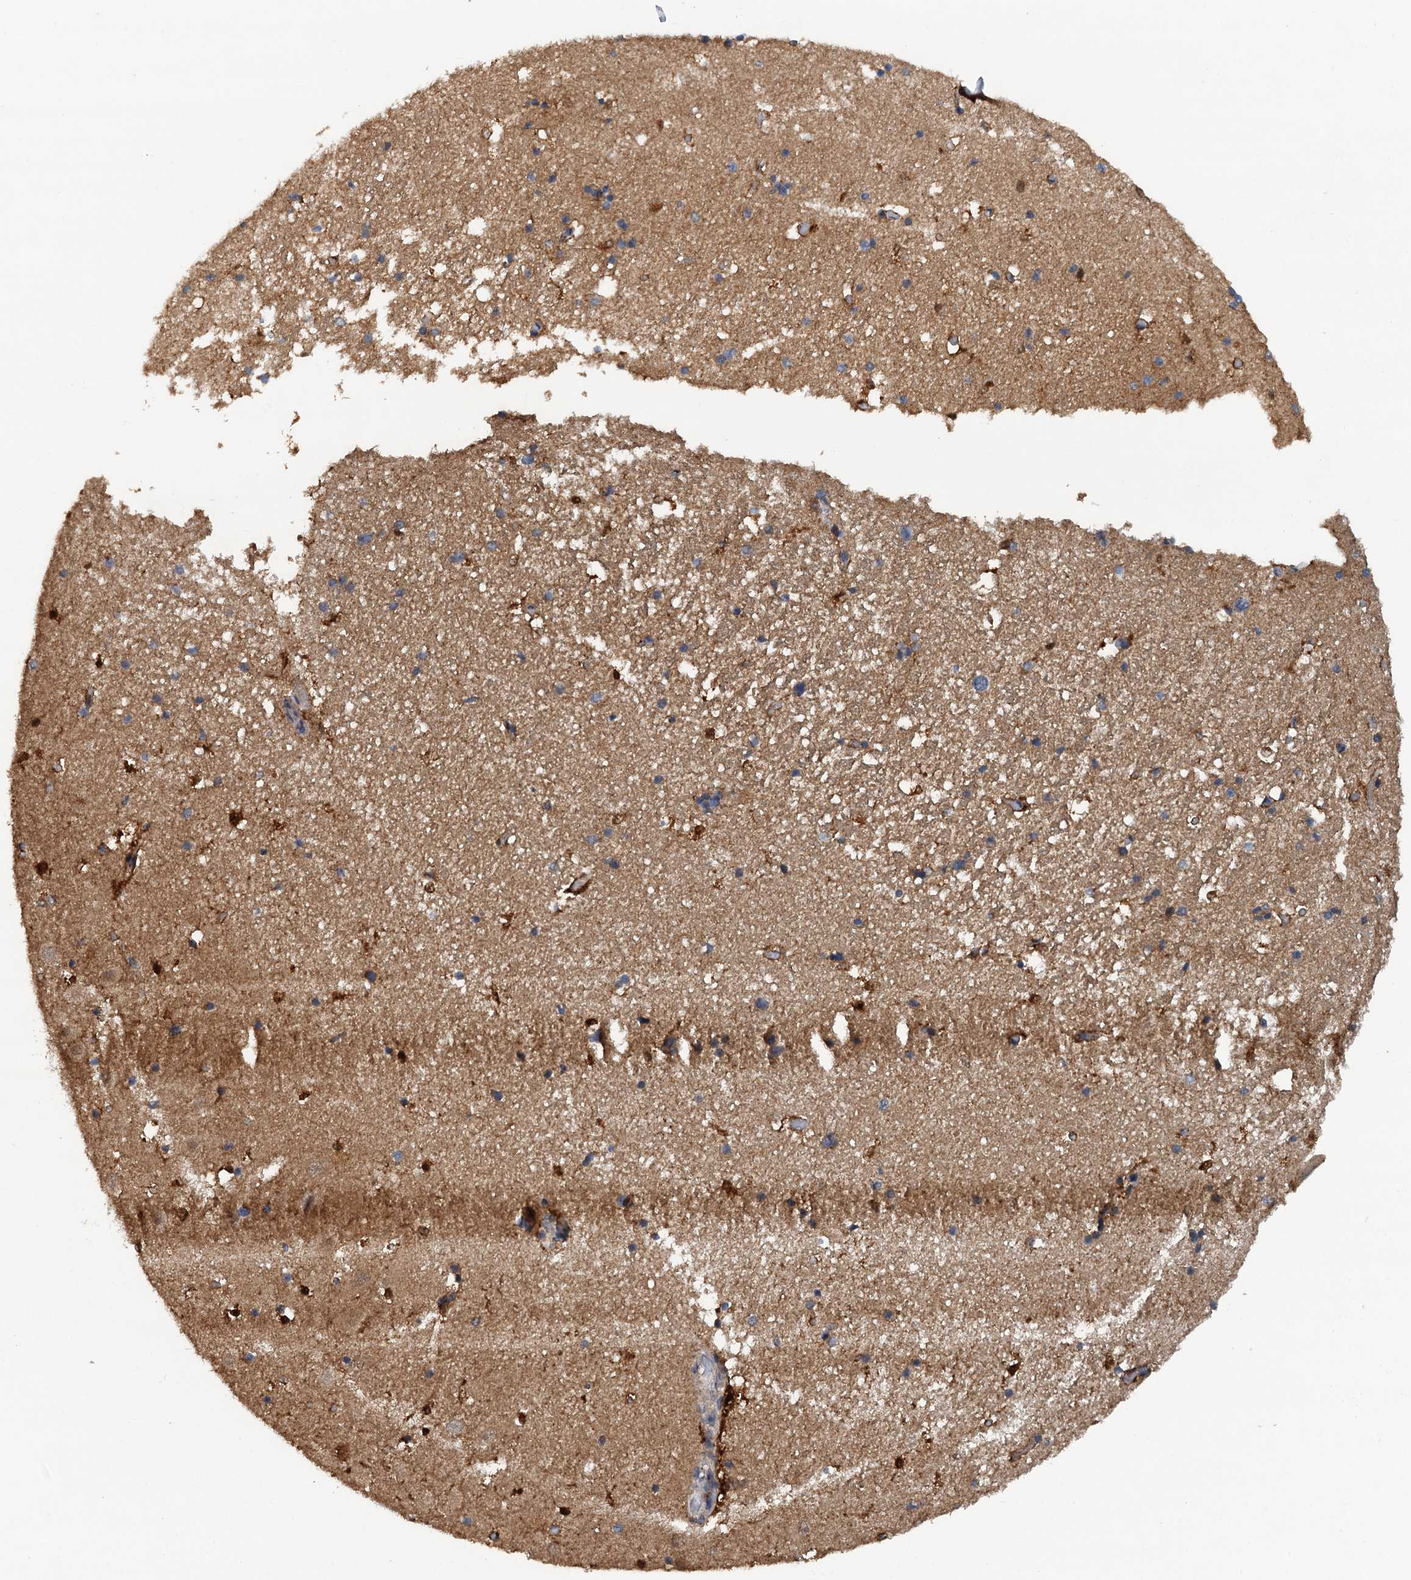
{"staining": {"intensity": "moderate", "quantity": "<25%", "location": "cytoplasmic/membranous"}, "tissue": "hippocampus", "cell_type": "Glial cells", "image_type": "normal", "snomed": [{"axis": "morphology", "description": "Normal tissue, NOS"}, {"axis": "topography", "description": "Hippocampus"}], "caption": "Immunohistochemistry (DAB) staining of normal hippocampus demonstrates moderate cytoplasmic/membranous protein expression in about <25% of glial cells. (brown staining indicates protein expression, while blue staining denotes nuclei).", "gene": "HAPLN3", "patient": {"sex": "female", "age": 52}}